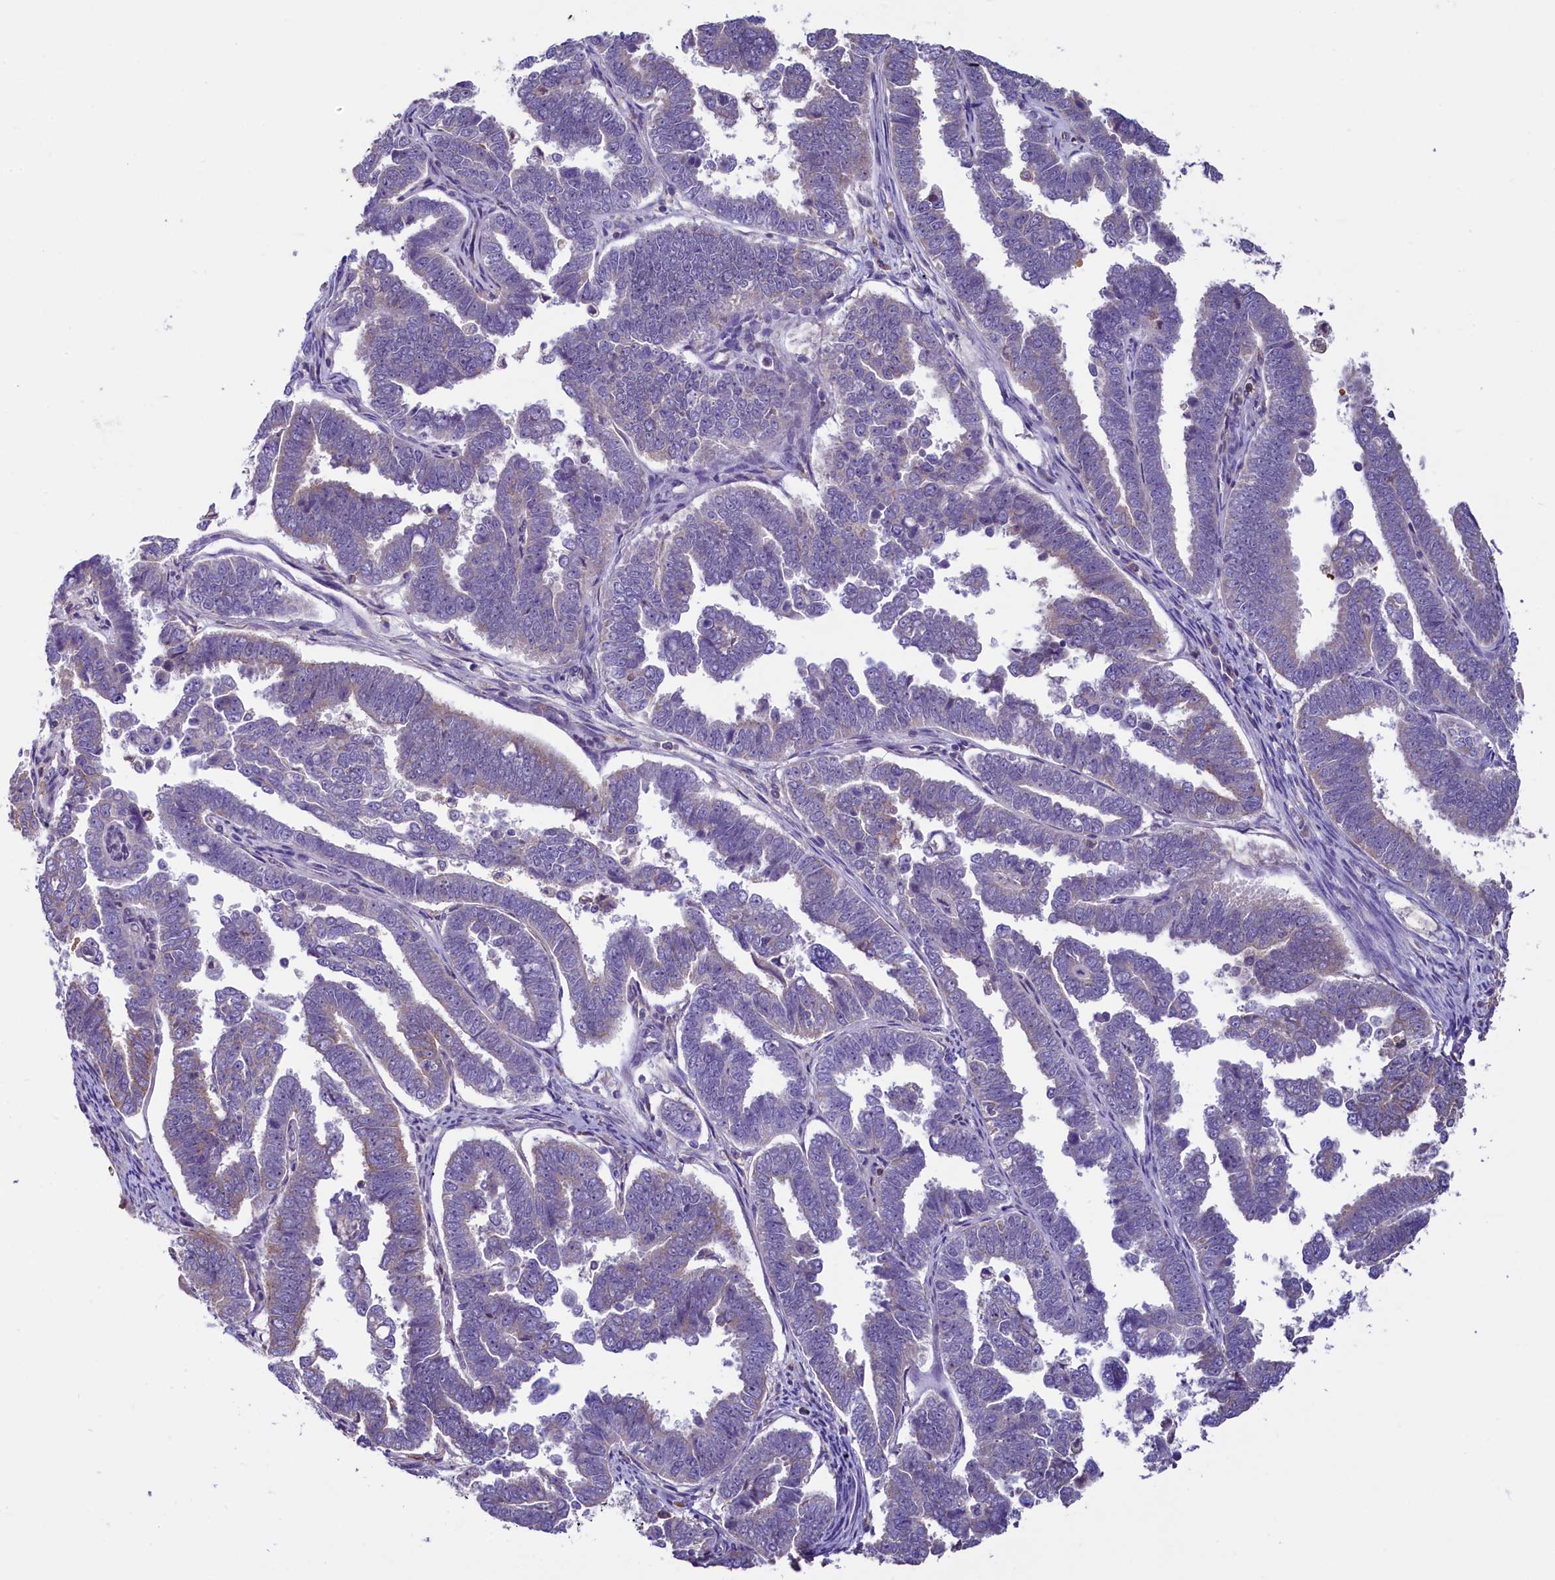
{"staining": {"intensity": "negative", "quantity": "none", "location": "none"}, "tissue": "endometrial cancer", "cell_type": "Tumor cells", "image_type": "cancer", "snomed": [{"axis": "morphology", "description": "Adenocarcinoma, NOS"}, {"axis": "topography", "description": "Endometrium"}], "caption": "The histopathology image displays no staining of tumor cells in endometrial cancer (adenocarcinoma). (Stains: DAB (3,3'-diaminobenzidine) immunohistochemistry with hematoxylin counter stain, Microscopy: brightfield microscopy at high magnification).", "gene": "HPS6", "patient": {"sex": "female", "age": 75}}